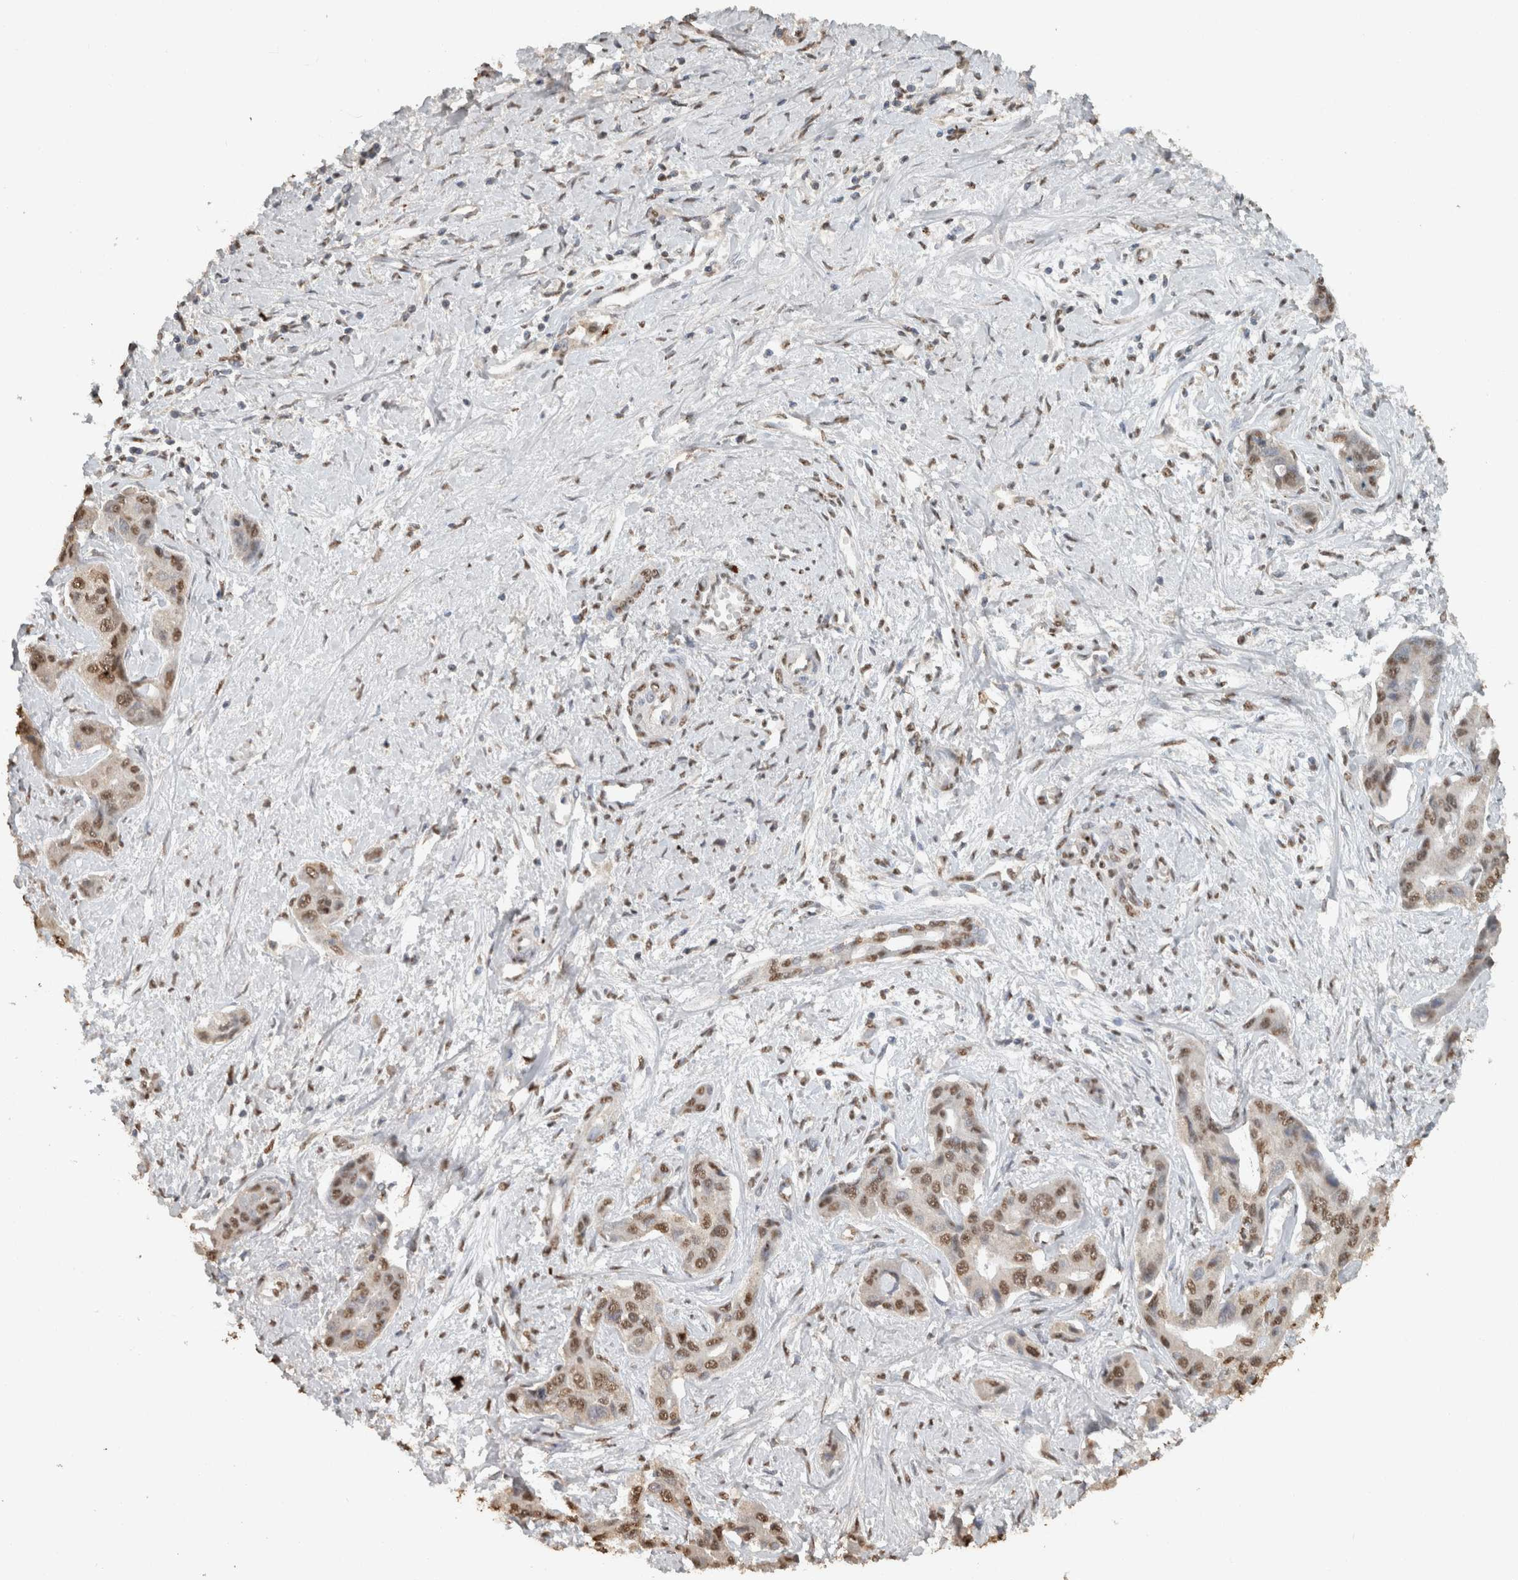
{"staining": {"intensity": "moderate", "quantity": ">75%", "location": "nuclear"}, "tissue": "liver cancer", "cell_type": "Tumor cells", "image_type": "cancer", "snomed": [{"axis": "morphology", "description": "Cholangiocarcinoma"}, {"axis": "topography", "description": "Liver"}], "caption": "Moderate nuclear positivity is seen in about >75% of tumor cells in liver cancer (cholangiocarcinoma).", "gene": "HAND2", "patient": {"sex": "male", "age": 59}}